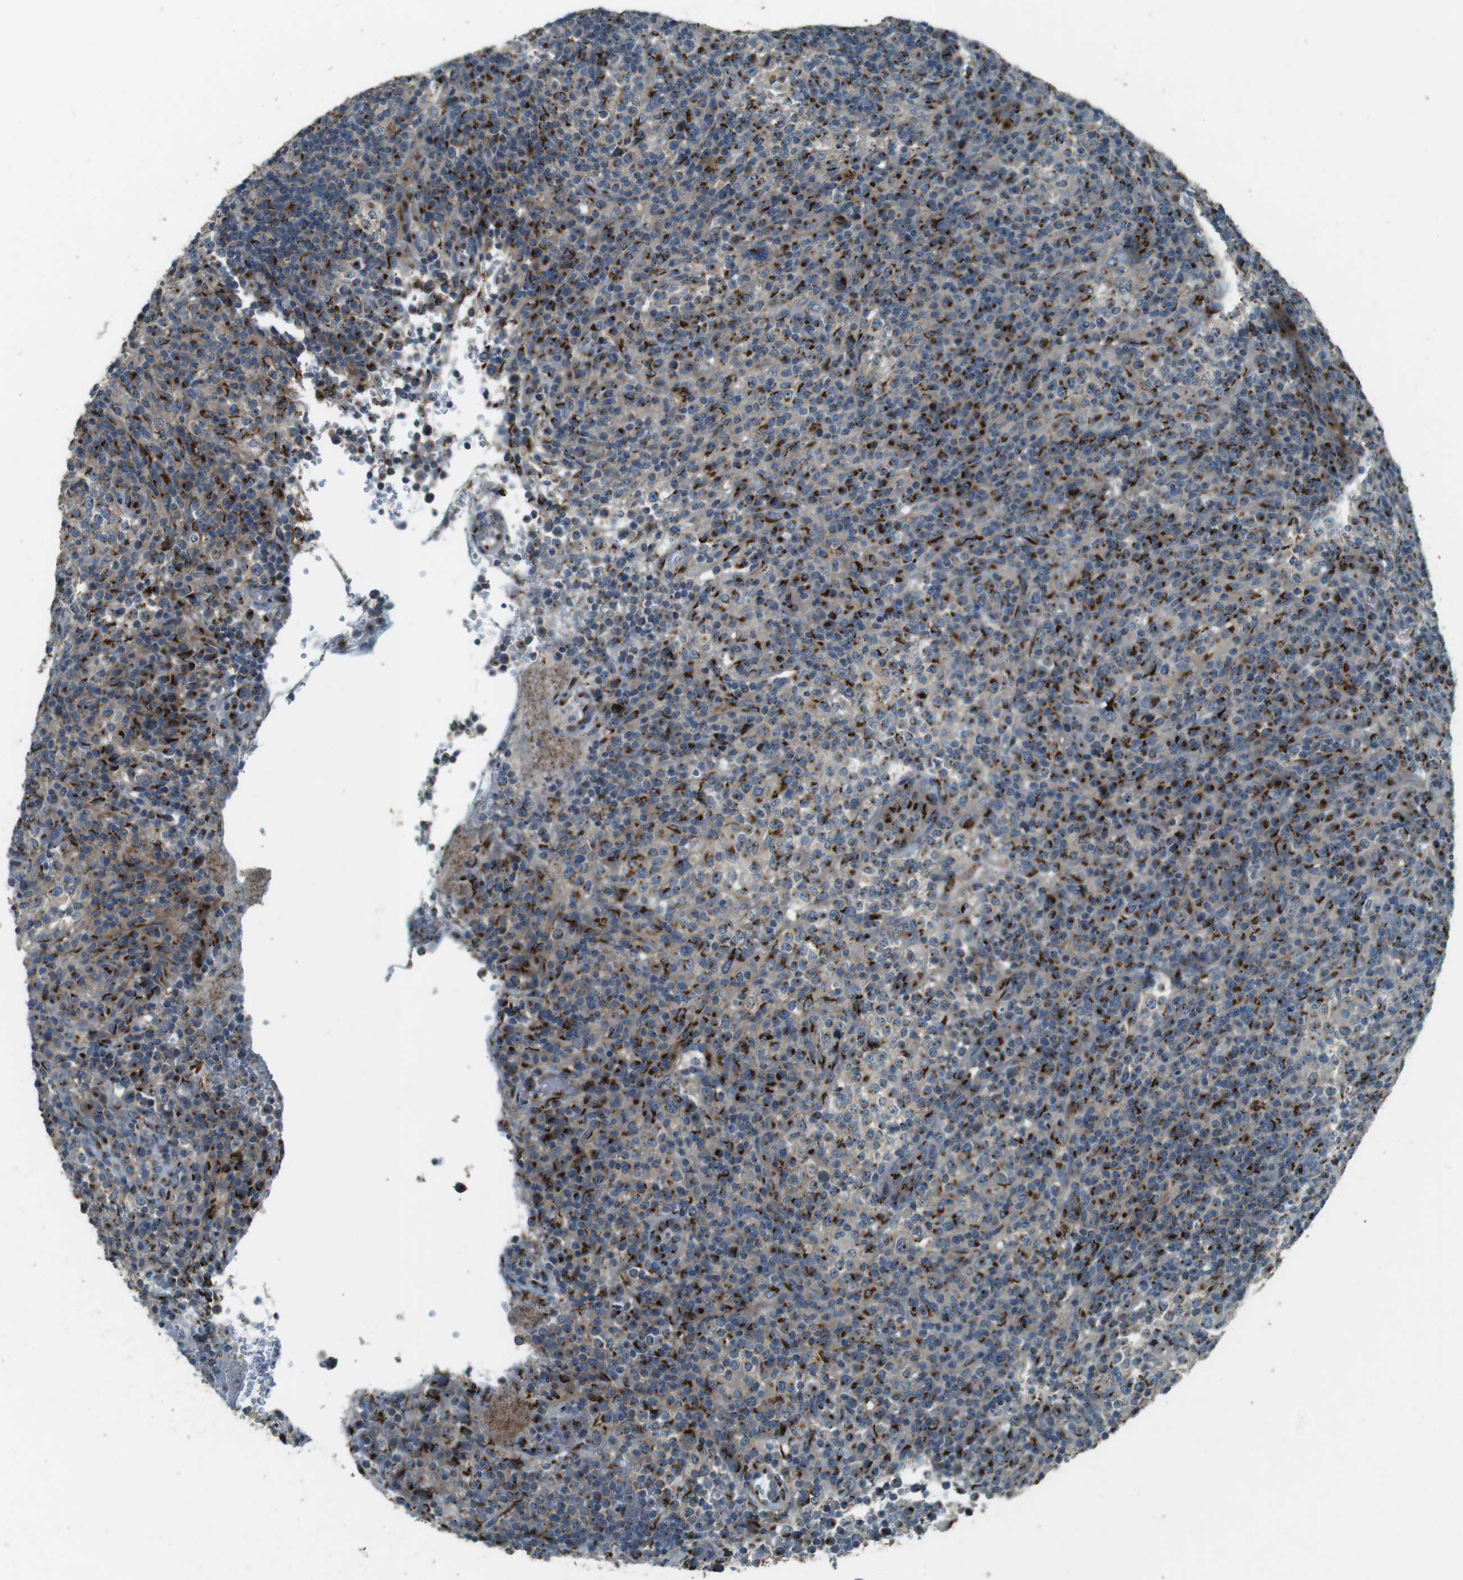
{"staining": {"intensity": "strong", "quantity": ">75%", "location": "cytoplasmic/membranous"}, "tissue": "lymphoma", "cell_type": "Tumor cells", "image_type": "cancer", "snomed": [{"axis": "morphology", "description": "Malignant lymphoma, non-Hodgkin's type, High grade"}, {"axis": "topography", "description": "Lymph node"}], "caption": "High-grade malignant lymphoma, non-Hodgkin's type stained with DAB immunohistochemistry (IHC) displays high levels of strong cytoplasmic/membranous positivity in approximately >75% of tumor cells.", "gene": "TMEM115", "patient": {"sex": "female", "age": 76}}